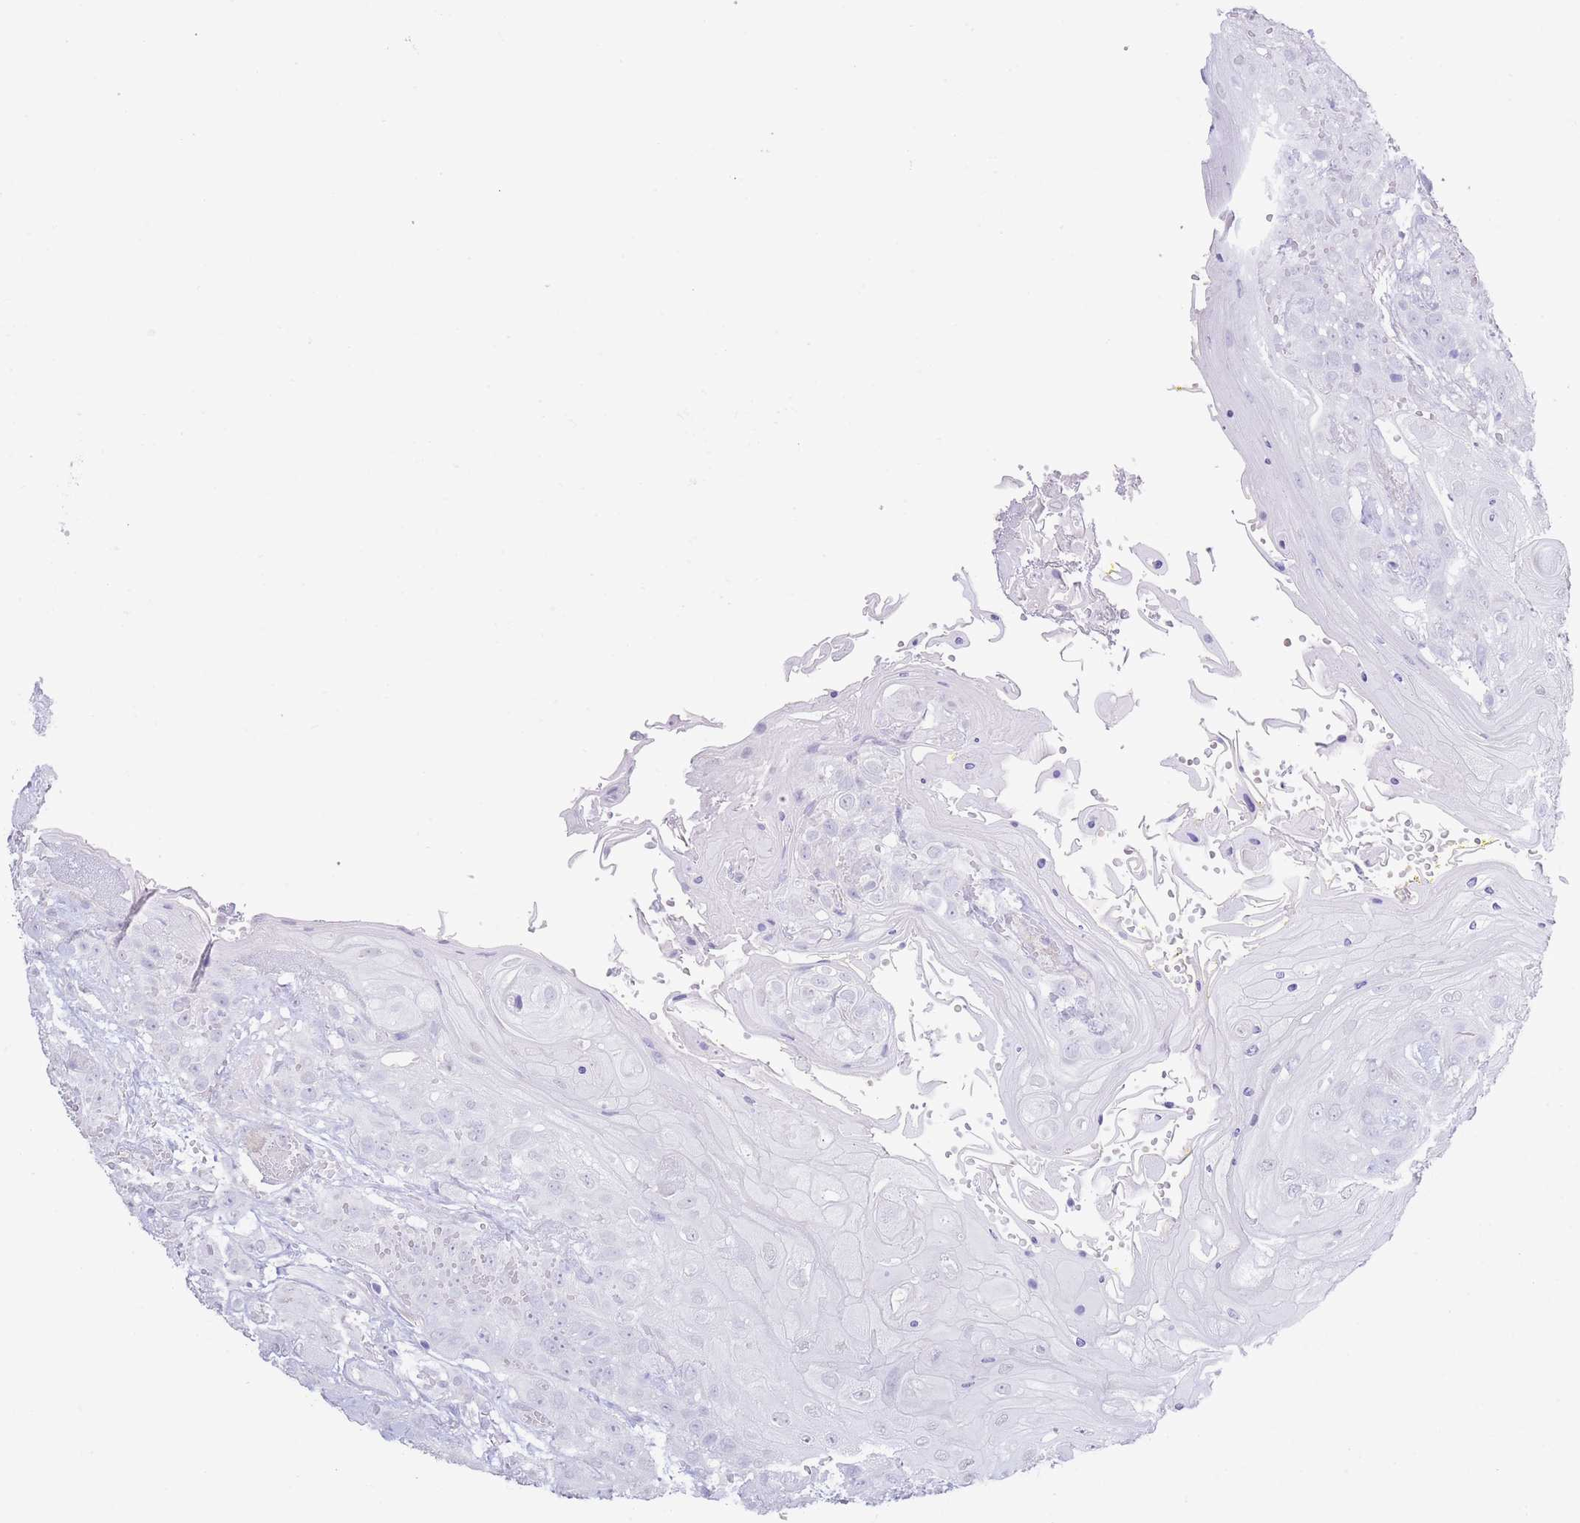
{"staining": {"intensity": "negative", "quantity": "none", "location": "none"}, "tissue": "head and neck cancer", "cell_type": "Tumor cells", "image_type": "cancer", "snomed": [{"axis": "morphology", "description": "Squamous cell carcinoma, NOS"}, {"axis": "topography", "description": "Head-Neck"}], "caption": "High magnification brightfield microscopy of head and neck cancer stained with DAB (3,3'-diaminobenzidine) (brown) and counterstained with hematoxylin (blue): tumor cells show no significant staining.", "gene": "PKLR", "patient": {"sex": "female", "age": 43}}